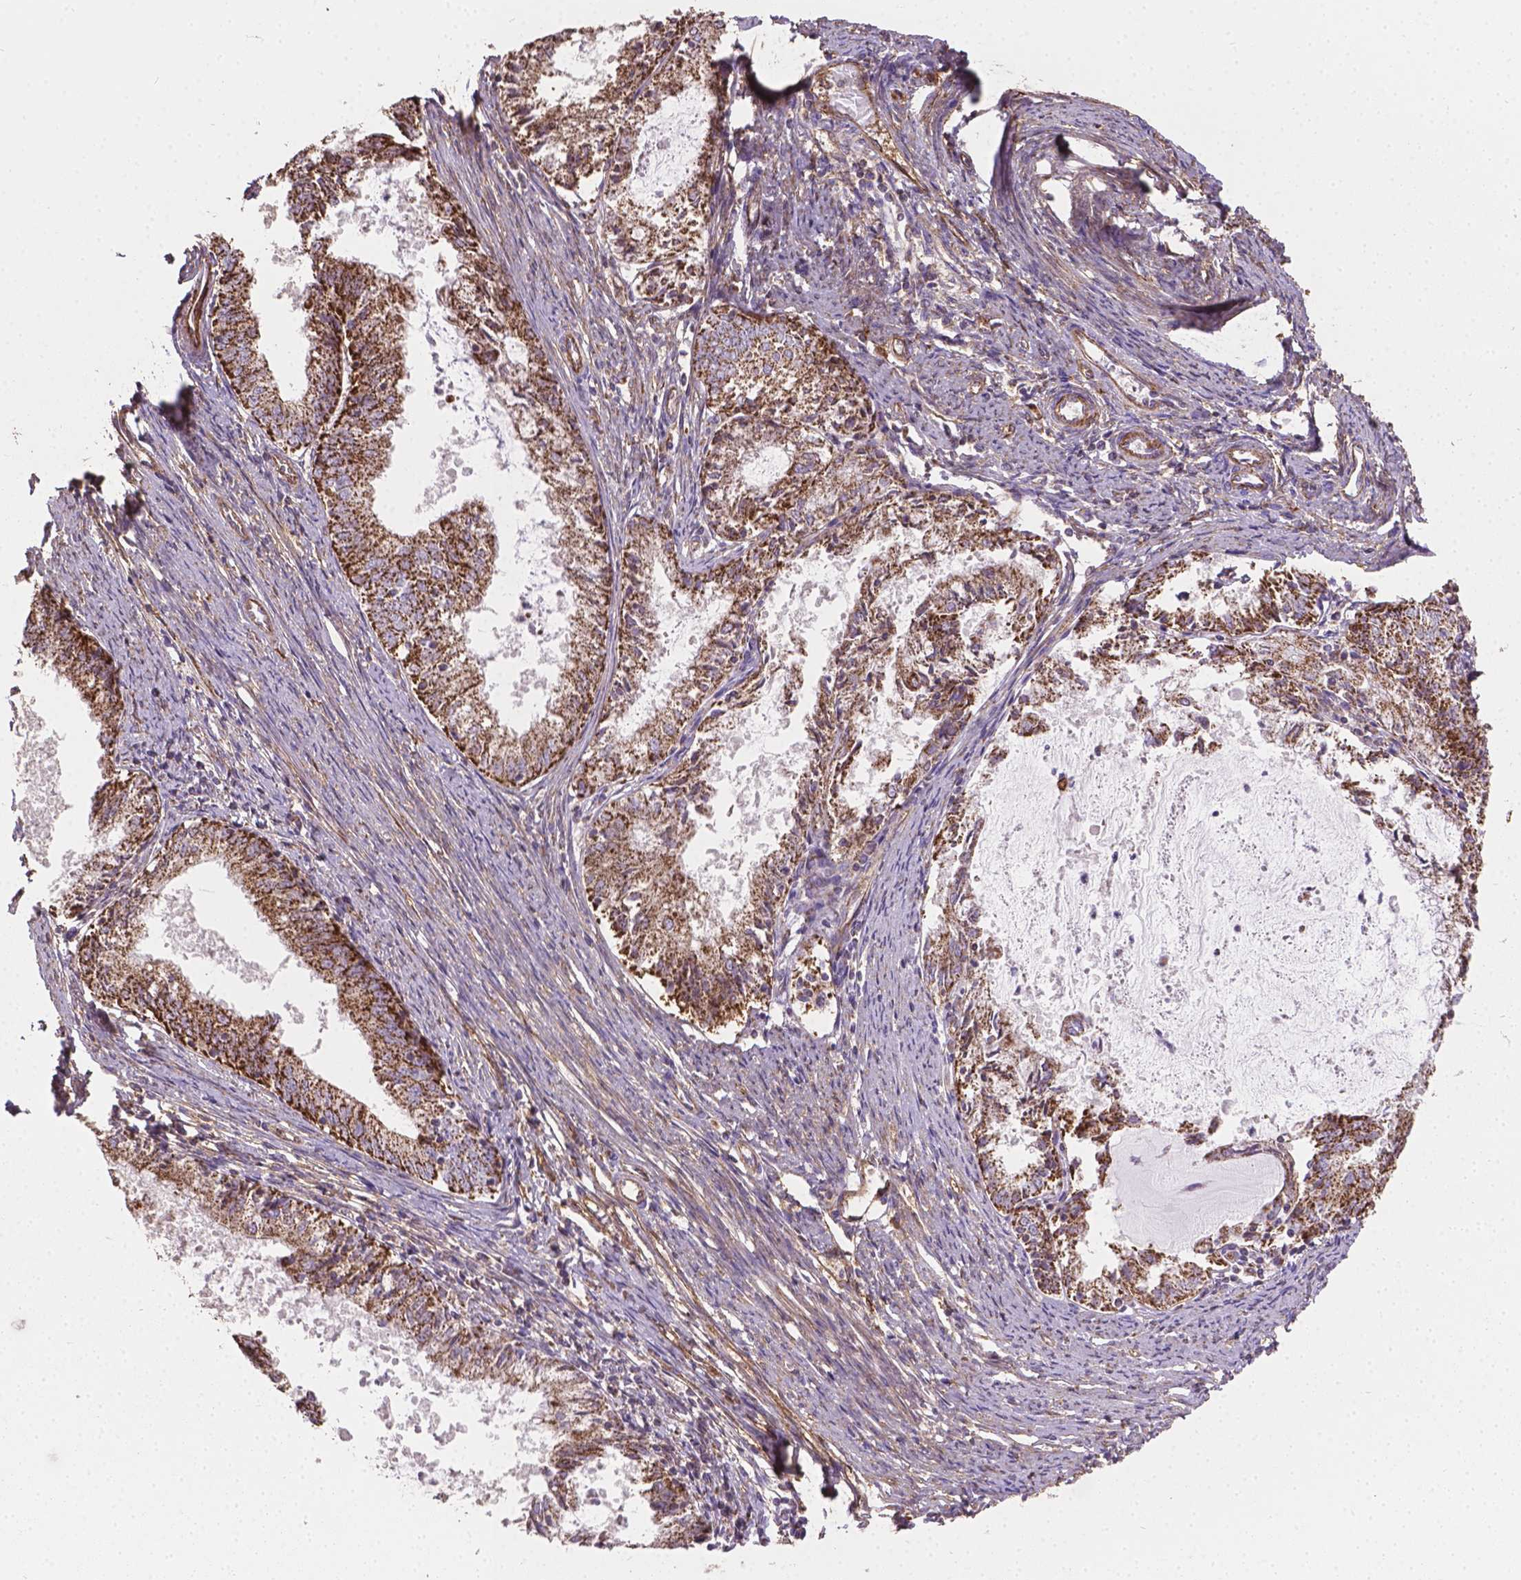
{"staining": {"intensity": "moderate", "quantity": ">75%", "location": "cytoplasmic/membranous"}, "tissue": "endometrial cancer", "cell_type": "Tumor cells", "image_type": "cancer", "snomed": [{"axis": "morphology", "description": "Adenocarcinoma, NOS"}, {"axis": "topography", "description": "Endometrium"}], "caption": "An IHC image of neoplastic tissue is shown. Protein staining in brown labels moderate cytoplasmic/membranous positivity in endometrial cancer (adenocarcinoma) within tumor cells.", "gene": "TCAF1", "patient": {"sex": "female", "age": 57}}